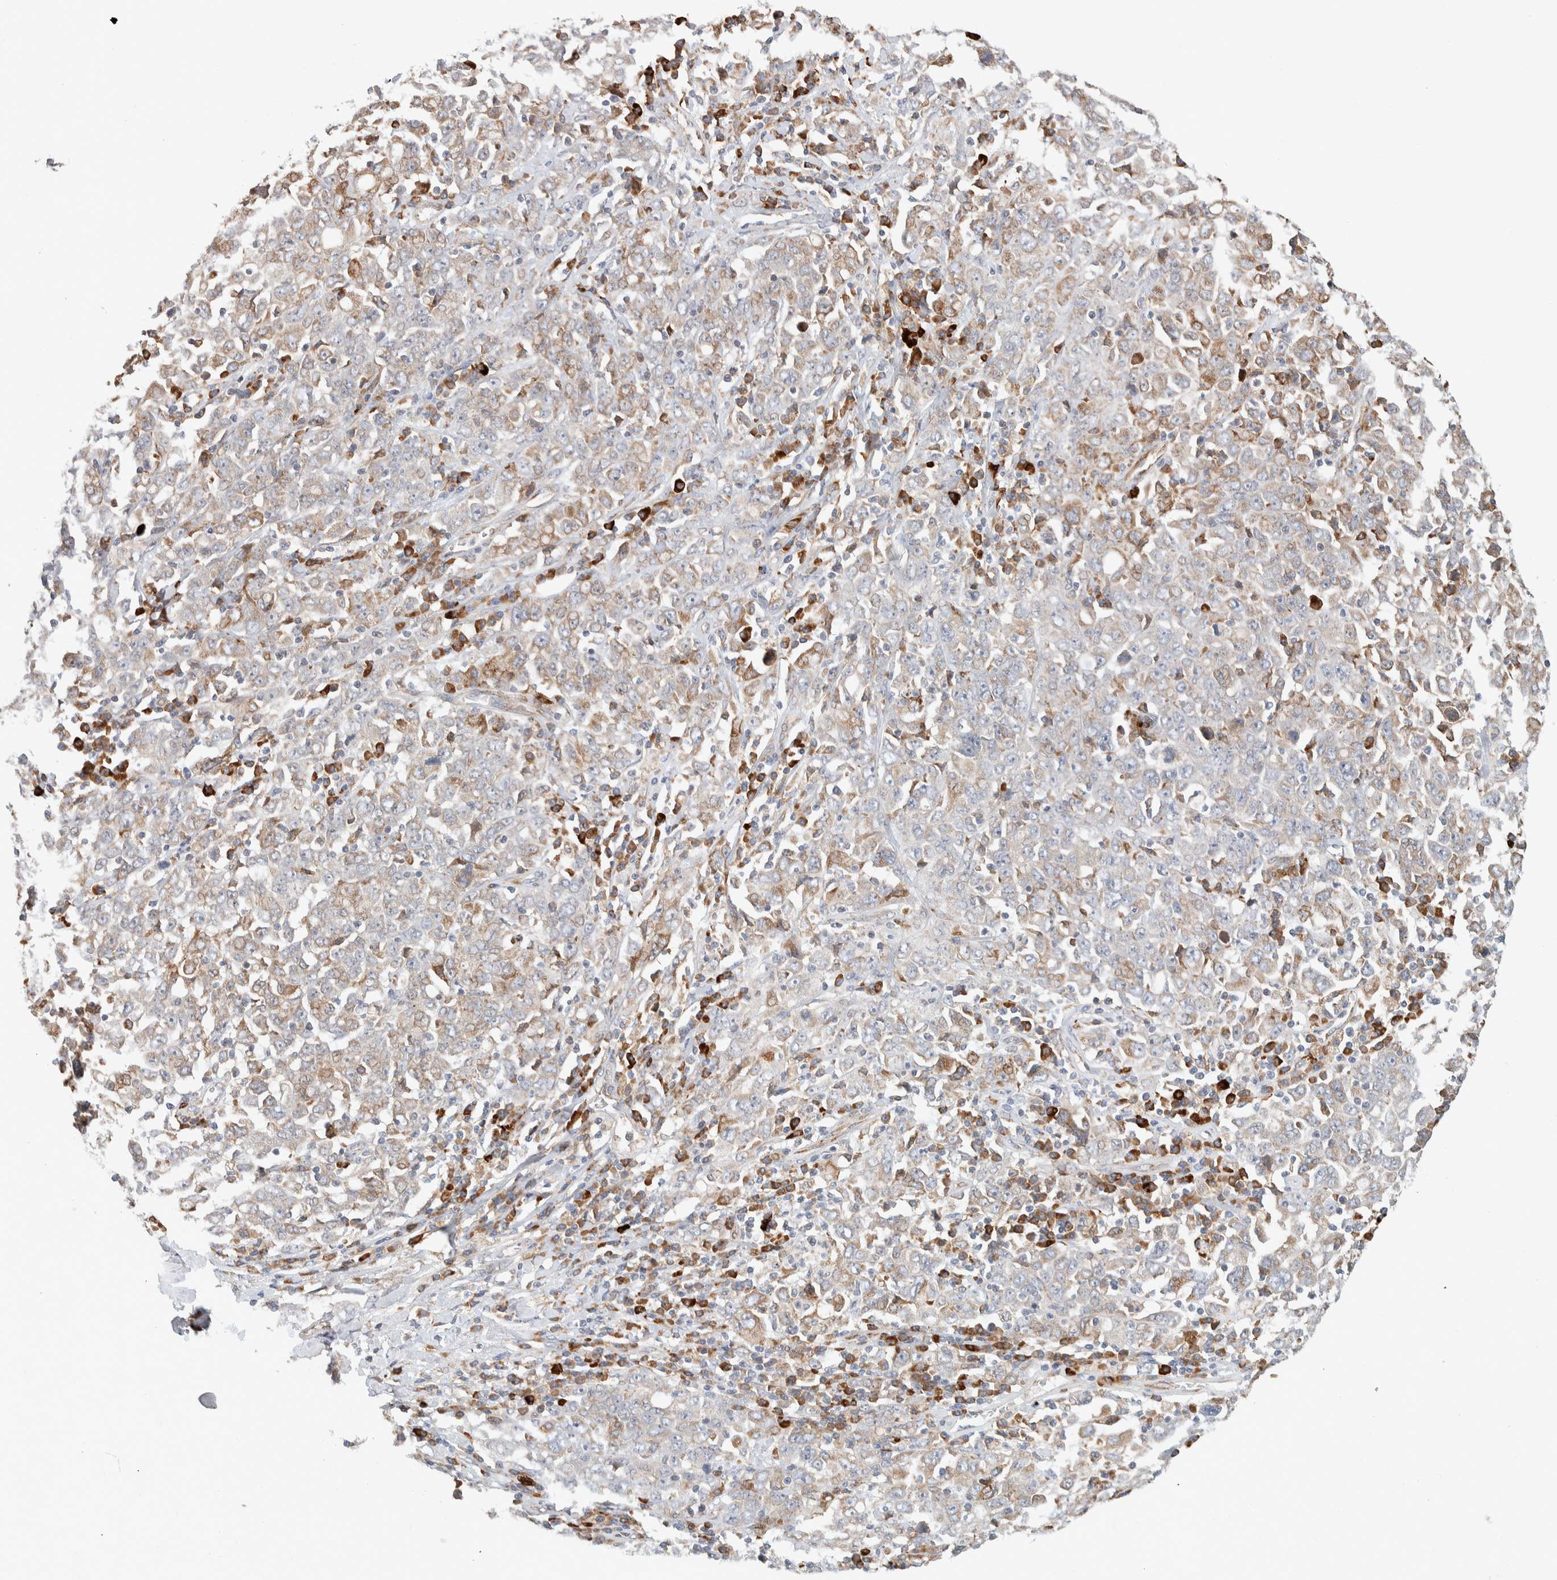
{"staining": {"intensity": "weak", "quantity": "<25%", "location": "cytoplasmic/membranous"}, "tissue": "ovarian cancer", "cell_type": "Tumor cells", "image_type": "cancer", "snomed": [{"axis": "morphology", "description": "Carcinoma, endometroid"}, {"axis": "topography", "description": "Ovary"}], "caption": "Histopathology image shows no significant protein staining in tumor cells of ovarian endometroid carcinoma.", "gene": "ADCY8", "patient": {"sex": "female", "age": 62}}